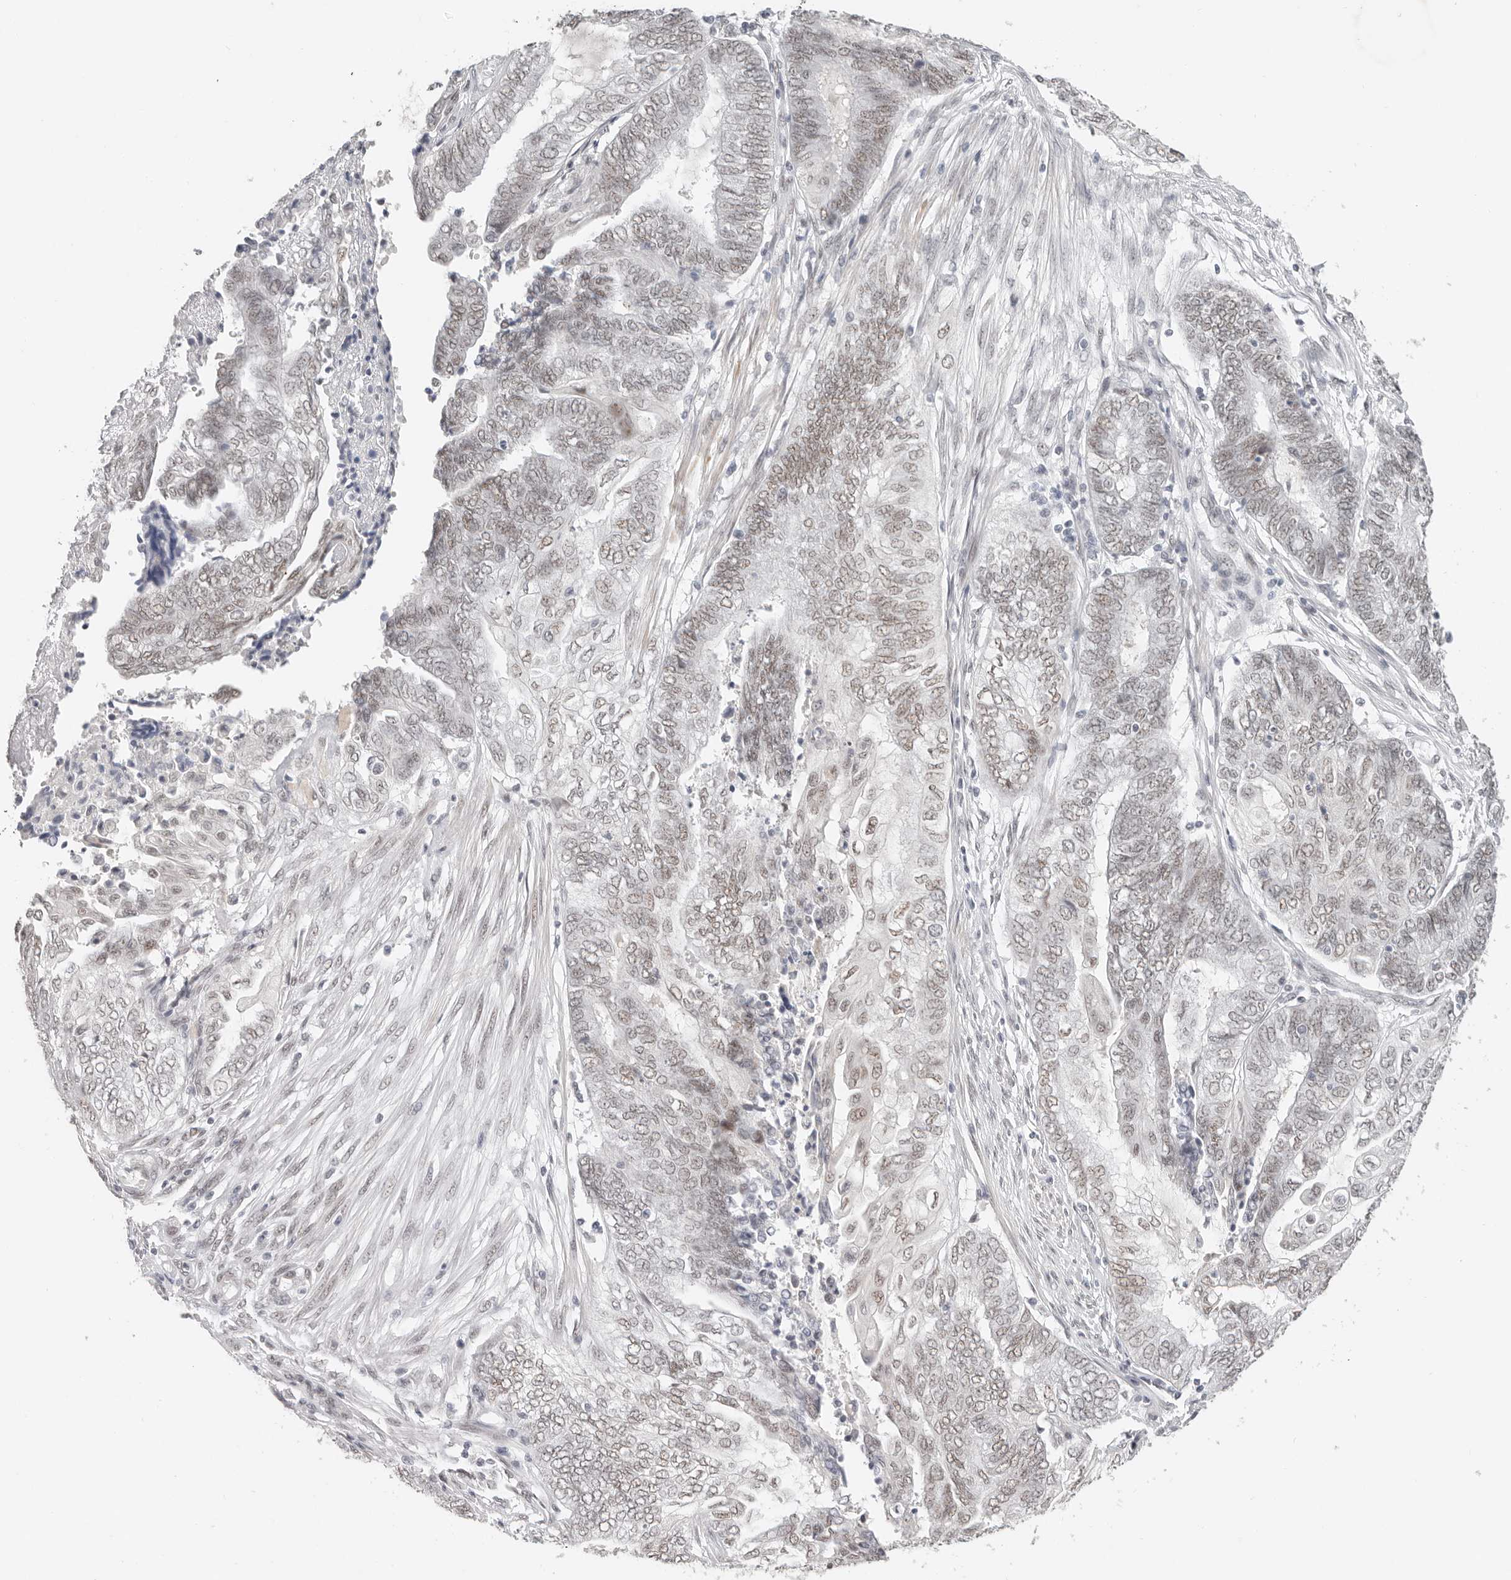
{"staining": {"intensity": "weak", "quantity": "<25%", "location": "nuclear"}, "tissue": "endometrial cancer", "cell_type": "Tumor cells", "image_type": "cancer", "snomed": [{"axis": "morphology", "description": "Adenocarcinoma, NOS"}, {"axis": "topography", "description": "Uterus"}, {"axis": "topography", "description": "Endometrium"}], "caption": "Tumor cells show no significant protein expression in endometrial cancer.", "gene": "LARP7", "patient": {"sex": "female", "age": 70}}